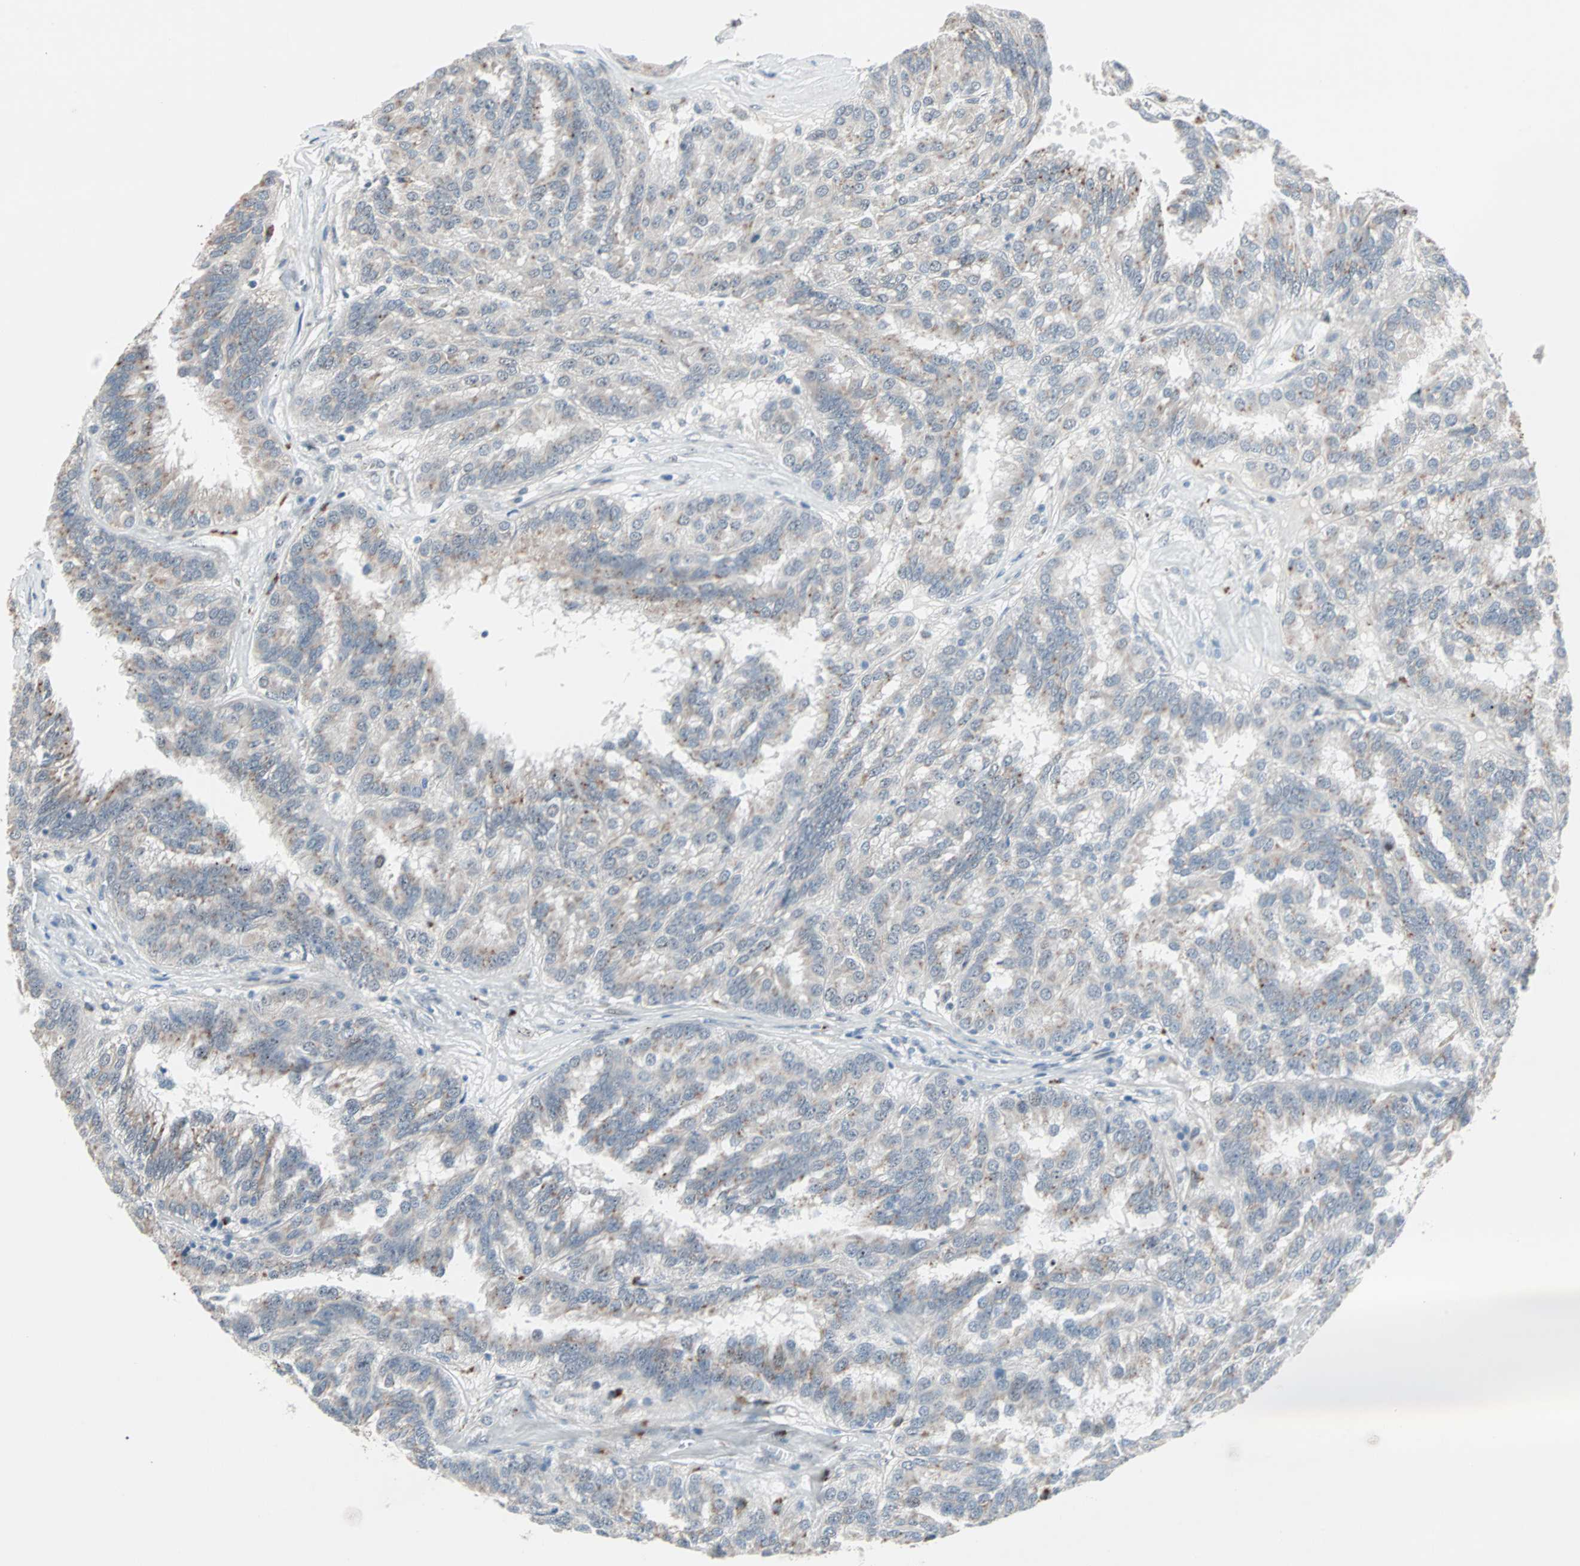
{"staining": {"intensity": "weak", "quantity": "<25%", "location": "cytoplasmic/membranous"}, "tissue": "renal cancer", "cell_type": "Tumor cells", "image_type": "cancer", "snomed": [{"axis": "morphology", "description": "Adenocarcinoma, NOS"}, {"axis": "topography", "description": "Kidney"}], "caption": "Adenocarcinoma (renal) stained for a protein using immunohistochemistry displays no expression tumor cells.", "gene": "CAND2", "patient": {"sex": "male", "age": 46}}